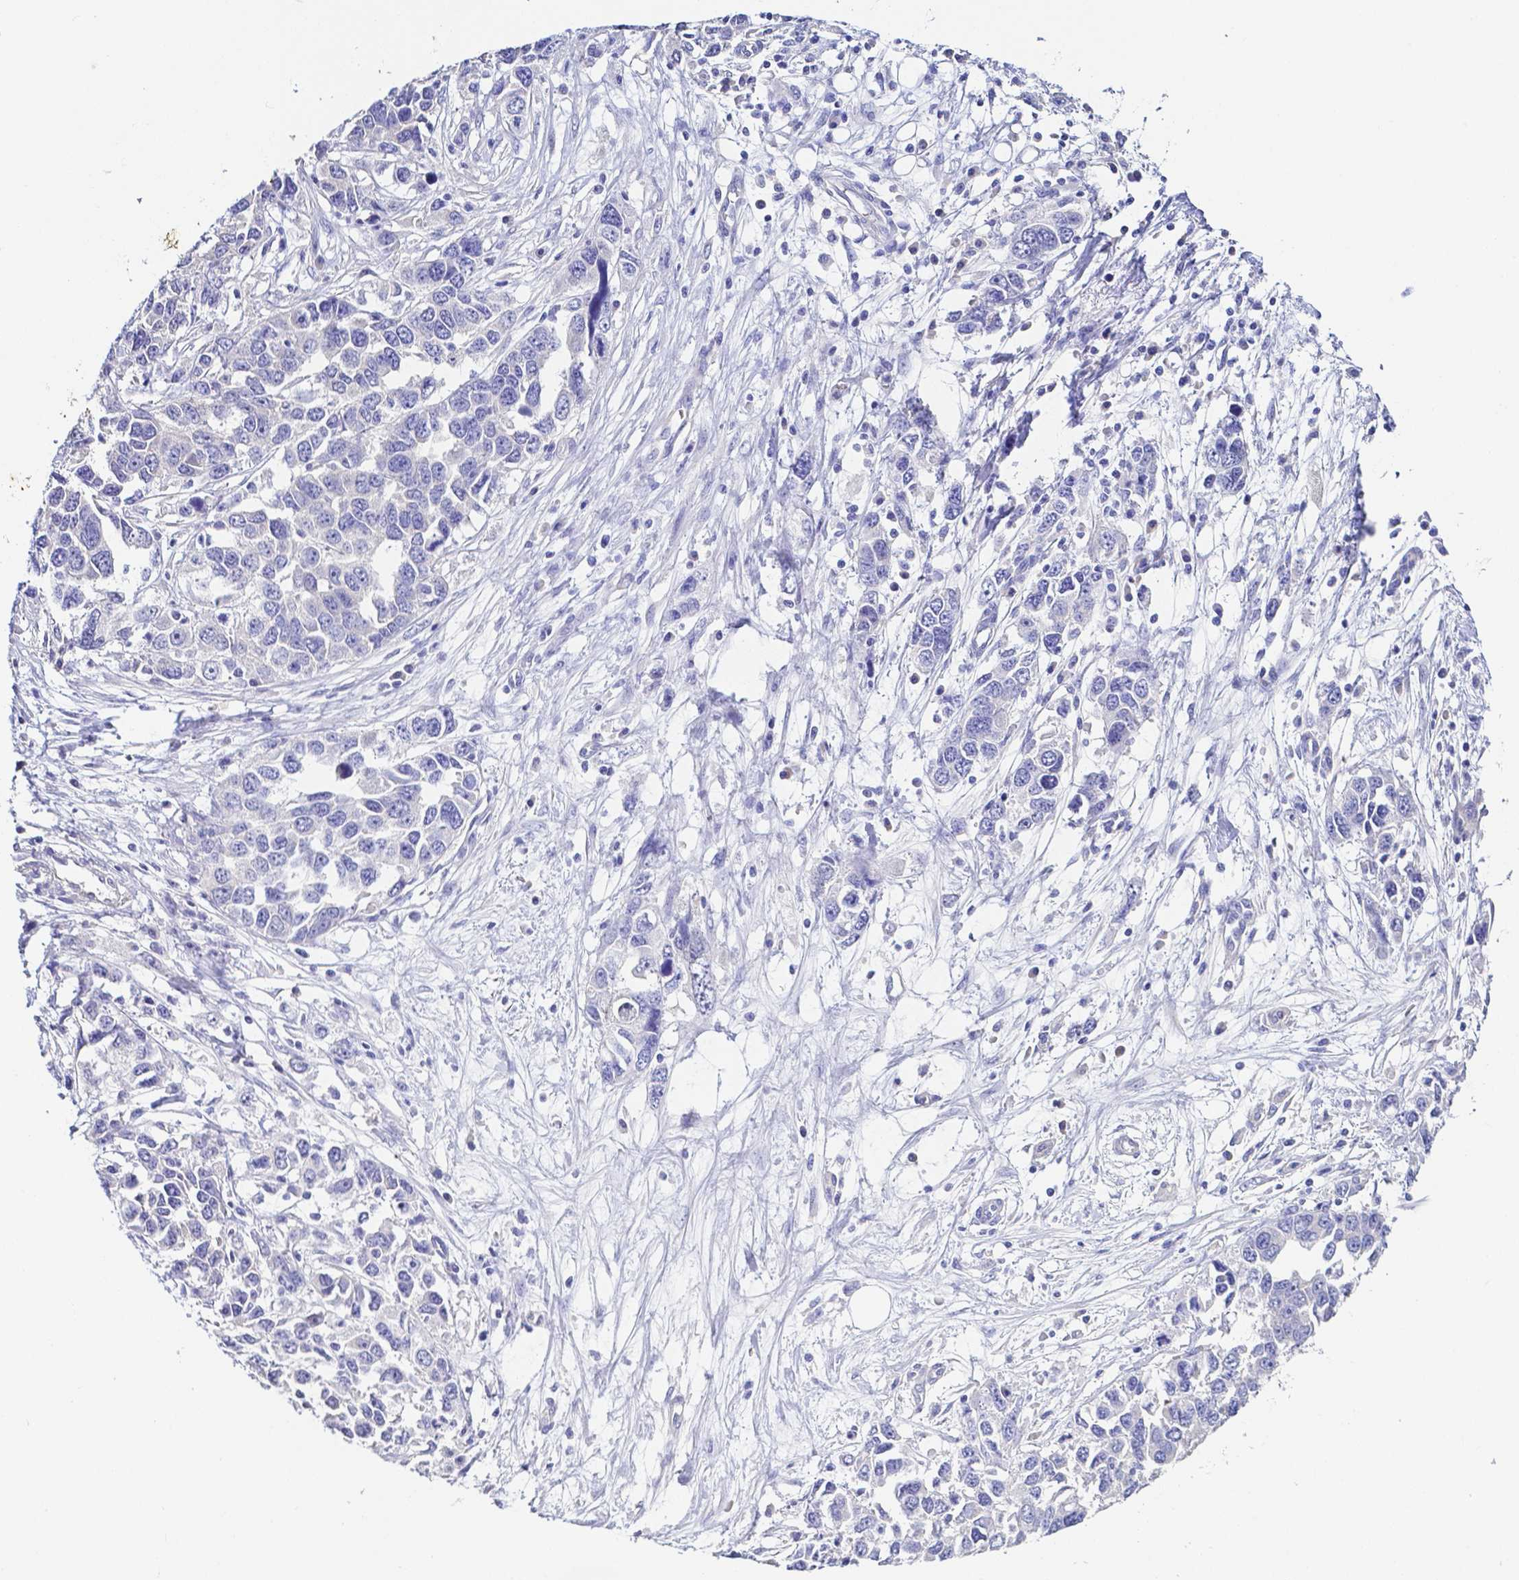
{"staining": {"intensity": "negative", "quantity": "none", "location": "none"}, "tissue": "ovarian cancer", "cell_type": "Tumor cells", "image_type": "cancer", "snomed": [{"axis": "morphology", "description": "Cystadenocarcinoma, serous, NOS"}, {"axis": "topography", "description": "Ovary"}], "caption": "Image shows no protein positivity in tumor cells of ovarian cancer (serous cystadenocarcinoma) tissue. The staining is performed using DAB (3,3'-diaminobenzidine) brown chromogen with nuclei counter-stained in using hematoxylin.", "gene": "PKP3", "patient": {"sex": "female", "age": 76}}